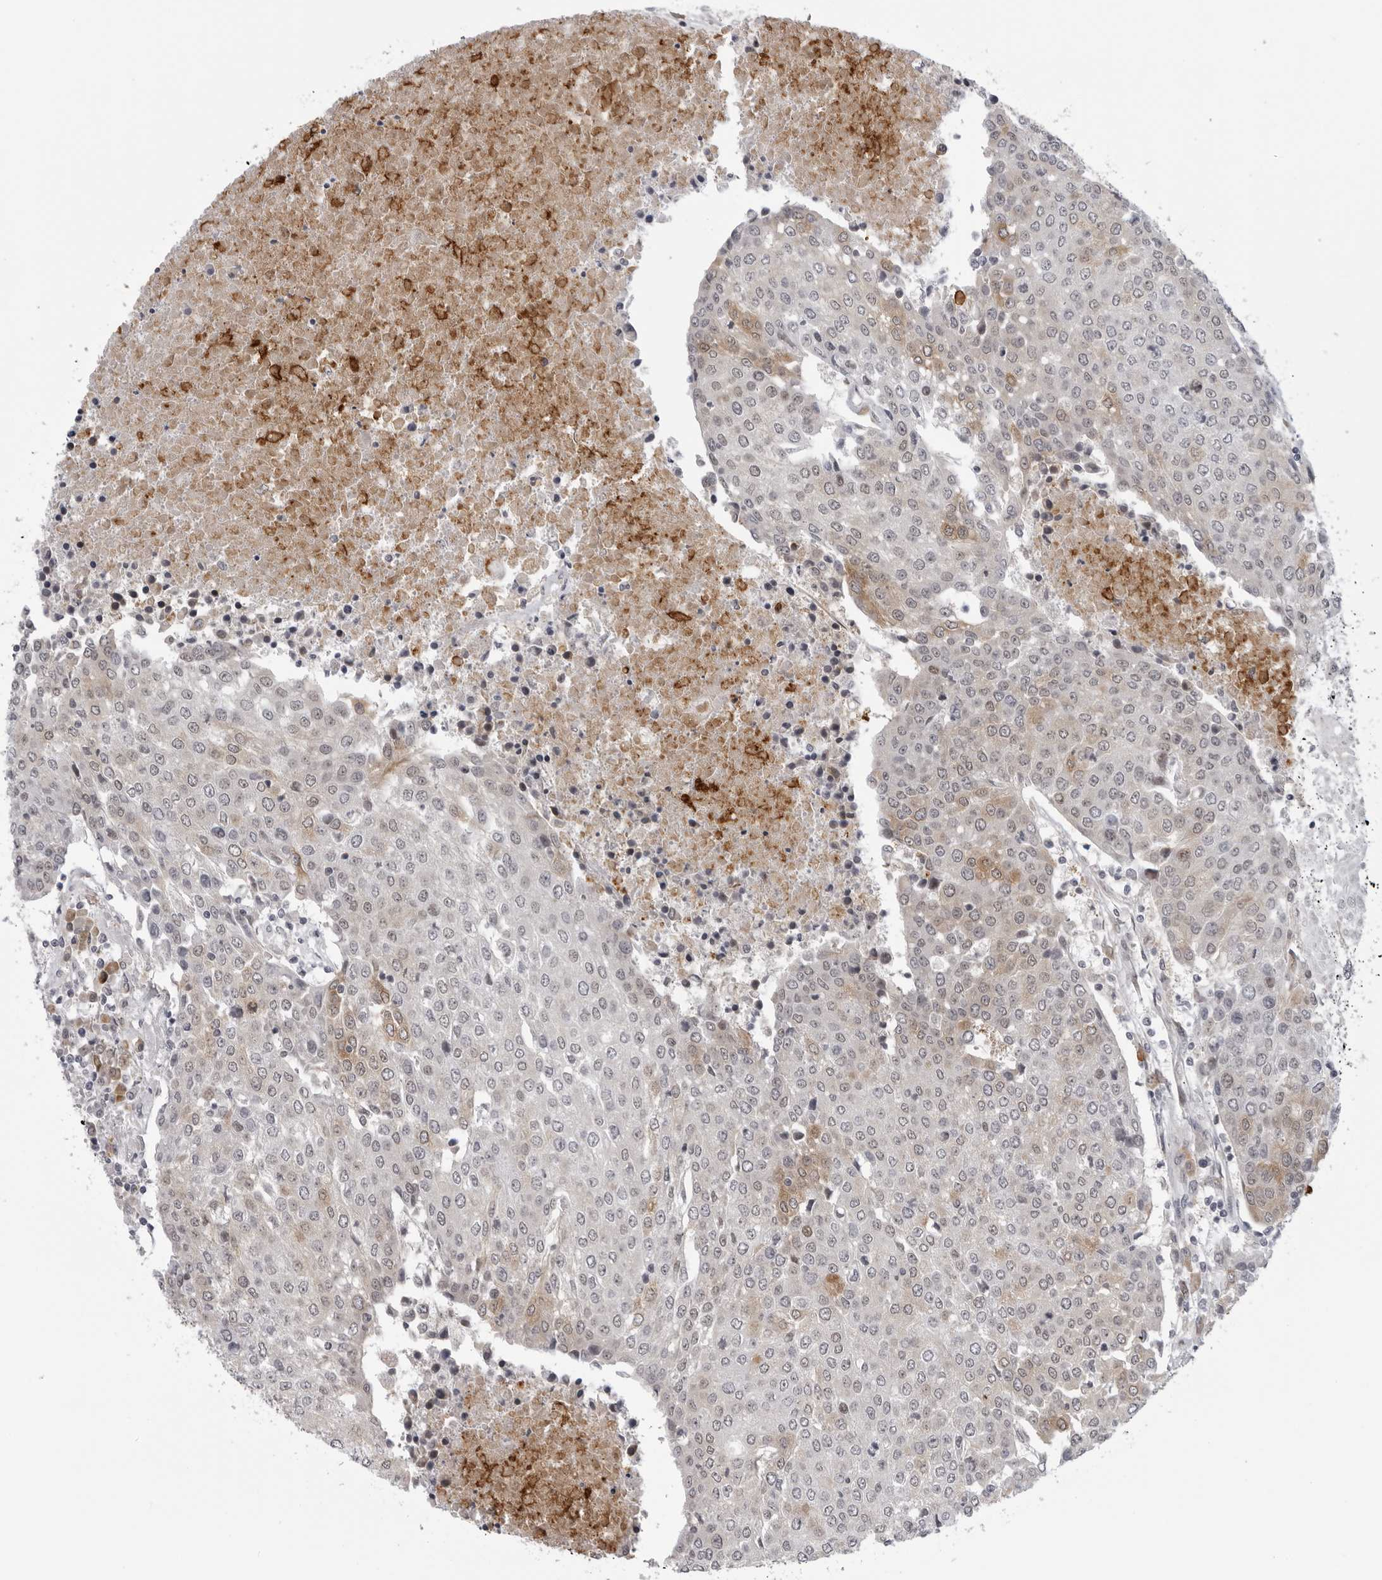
{"staining": {"intensity": "weak", "quantity": ">75%", "location": "nuclear"}, "tissue": "urothelial cancer", "cell_type": "Tumor cells", "image_type": "cancer", "snomed": [{"axis": "morphology", "description": "Urothelial carcinoma, High grade"}, {"axis": "topography", "description": "Urinary bladder"}], "caption": "There is low levels of weak nuclear positivity in tumor cells of urothelial carcinoma (high-grade), as demonstrated by immunohistochemical staining (brown color).", "gene": "ALPK2", "patient": {"sex": "female", "age": 85}}